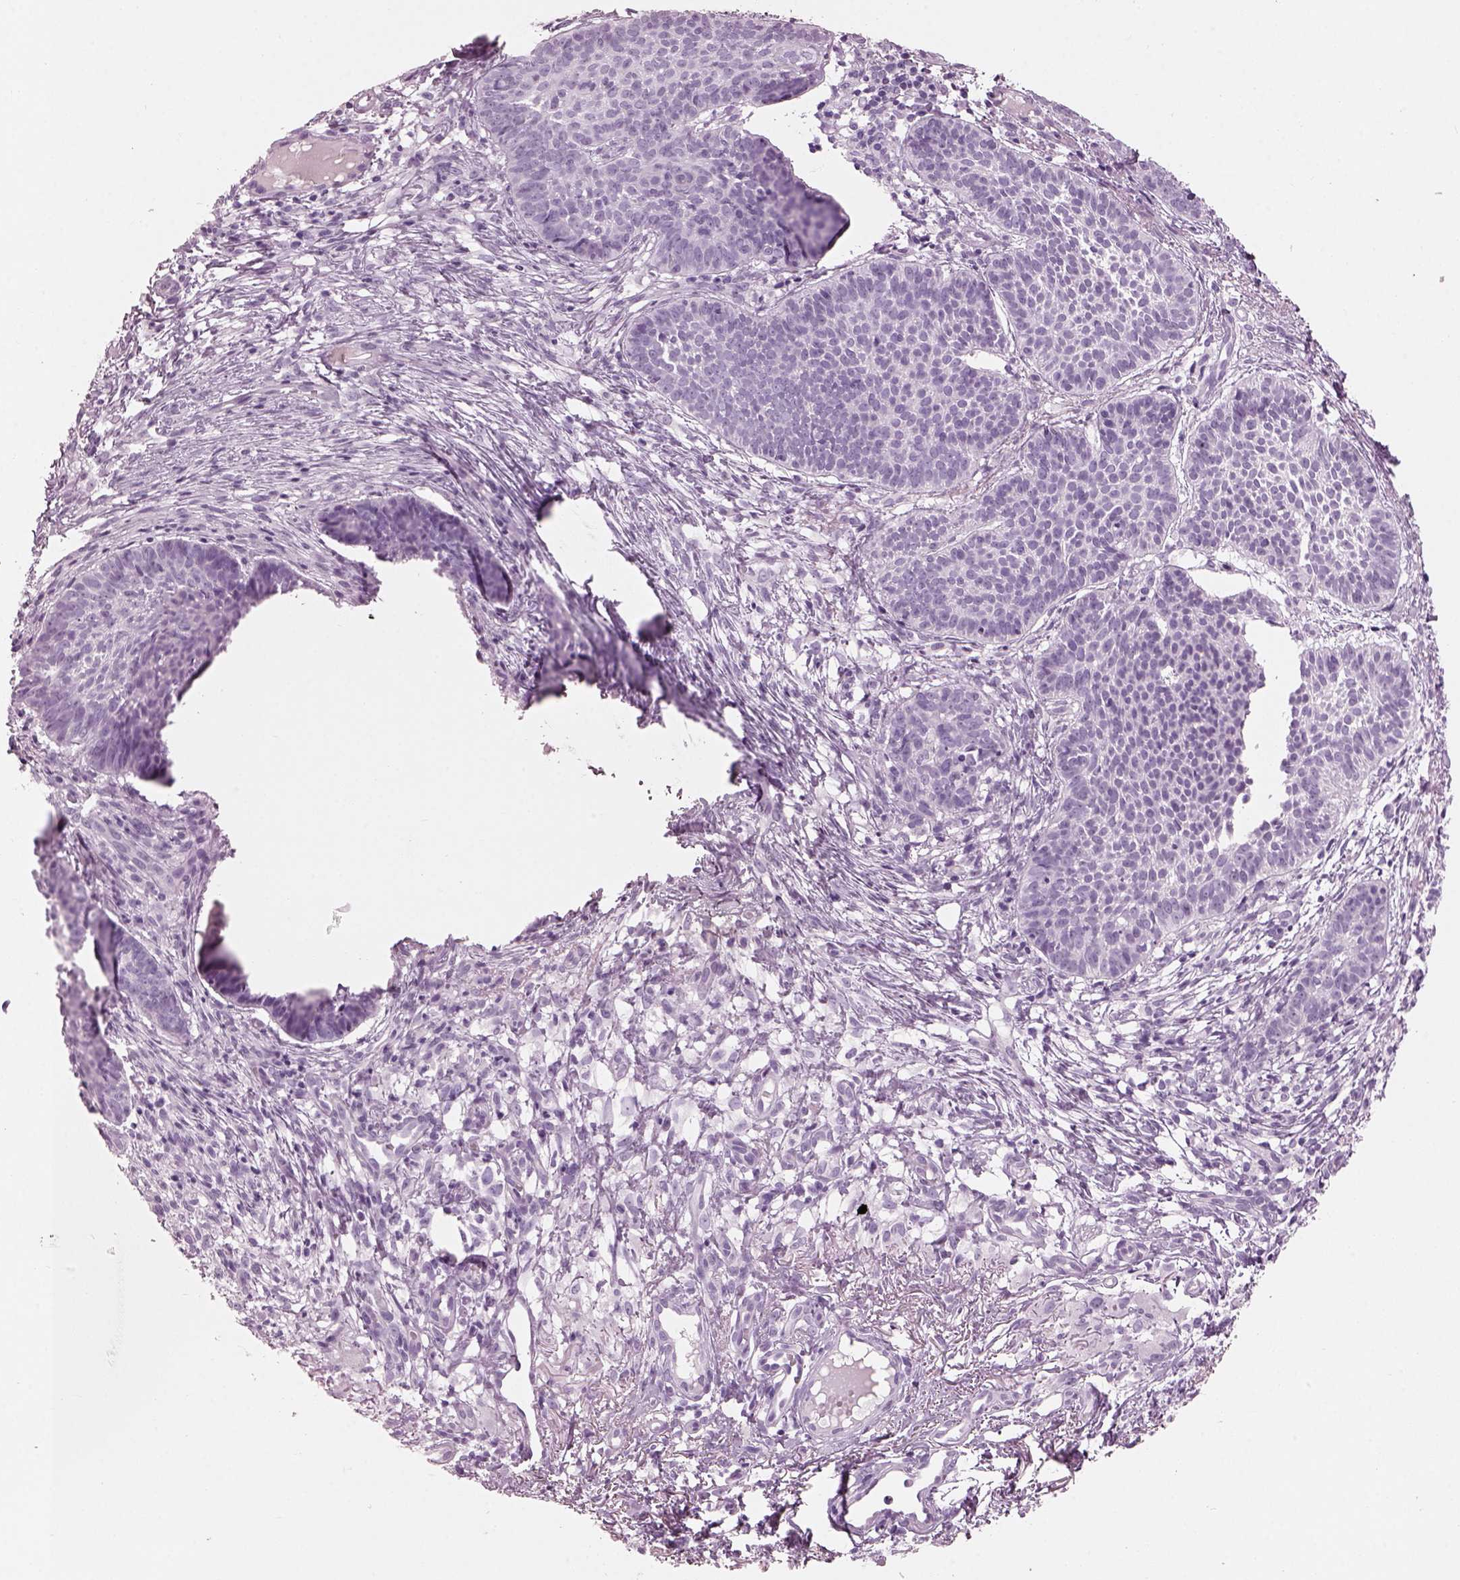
{"staining": {"intensity": "negative", "quantity": "none", "location": "none"}, "tissue": "skin cancer", "cell_type": "Tumor cells", "image_type": "cancer", "snomed": [{"axis": "morphology", "description": "Basal cell carcinoma"}, {"axis": "topography", "description": "Skin"}], "caption": "This image is of basal cell carcinoma (skin) stained with immunohistochemistry (IHC) to label a protein in brown with the nuclei are counter-stained blue. There is no expression in tumor cells.", "gene": "HYDIN", "patient": {"sex": "male", "age": 72}}